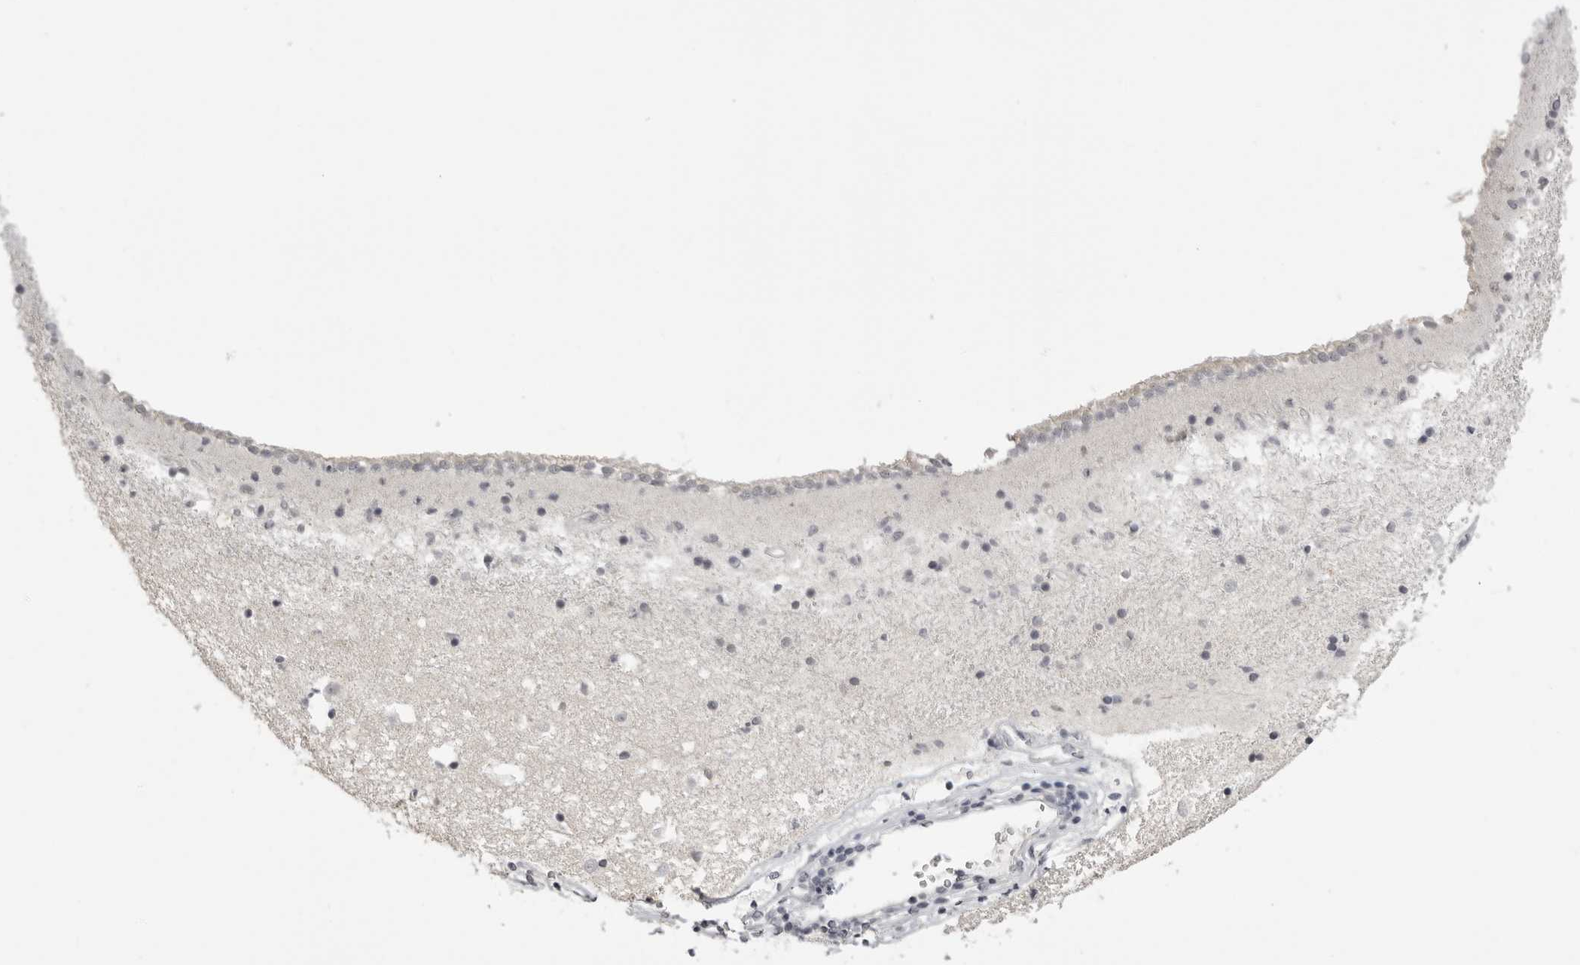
{"staining": {"intensity": "negative", "quantity": "none", "location": "none"}, "tissue": "caudate", "cell_type": "Glial cells", "image_type": "normal", "snomed": [{"axis": "morphology", "description": "Normal tissue, NOS"}, {"axis": "topography", "description": "Lateral ventricle wall"}], "caption": "Normal caudate was stained to show a protein in brown. There is no significant positivity in glial cells. Brightfield microscopy of immunohistochemistry stained with DAB (brown) and hematoxylin (blue), captured at high magnification.", "gene": "GPN2", "patient": {"sex": "male", "age": 45}}